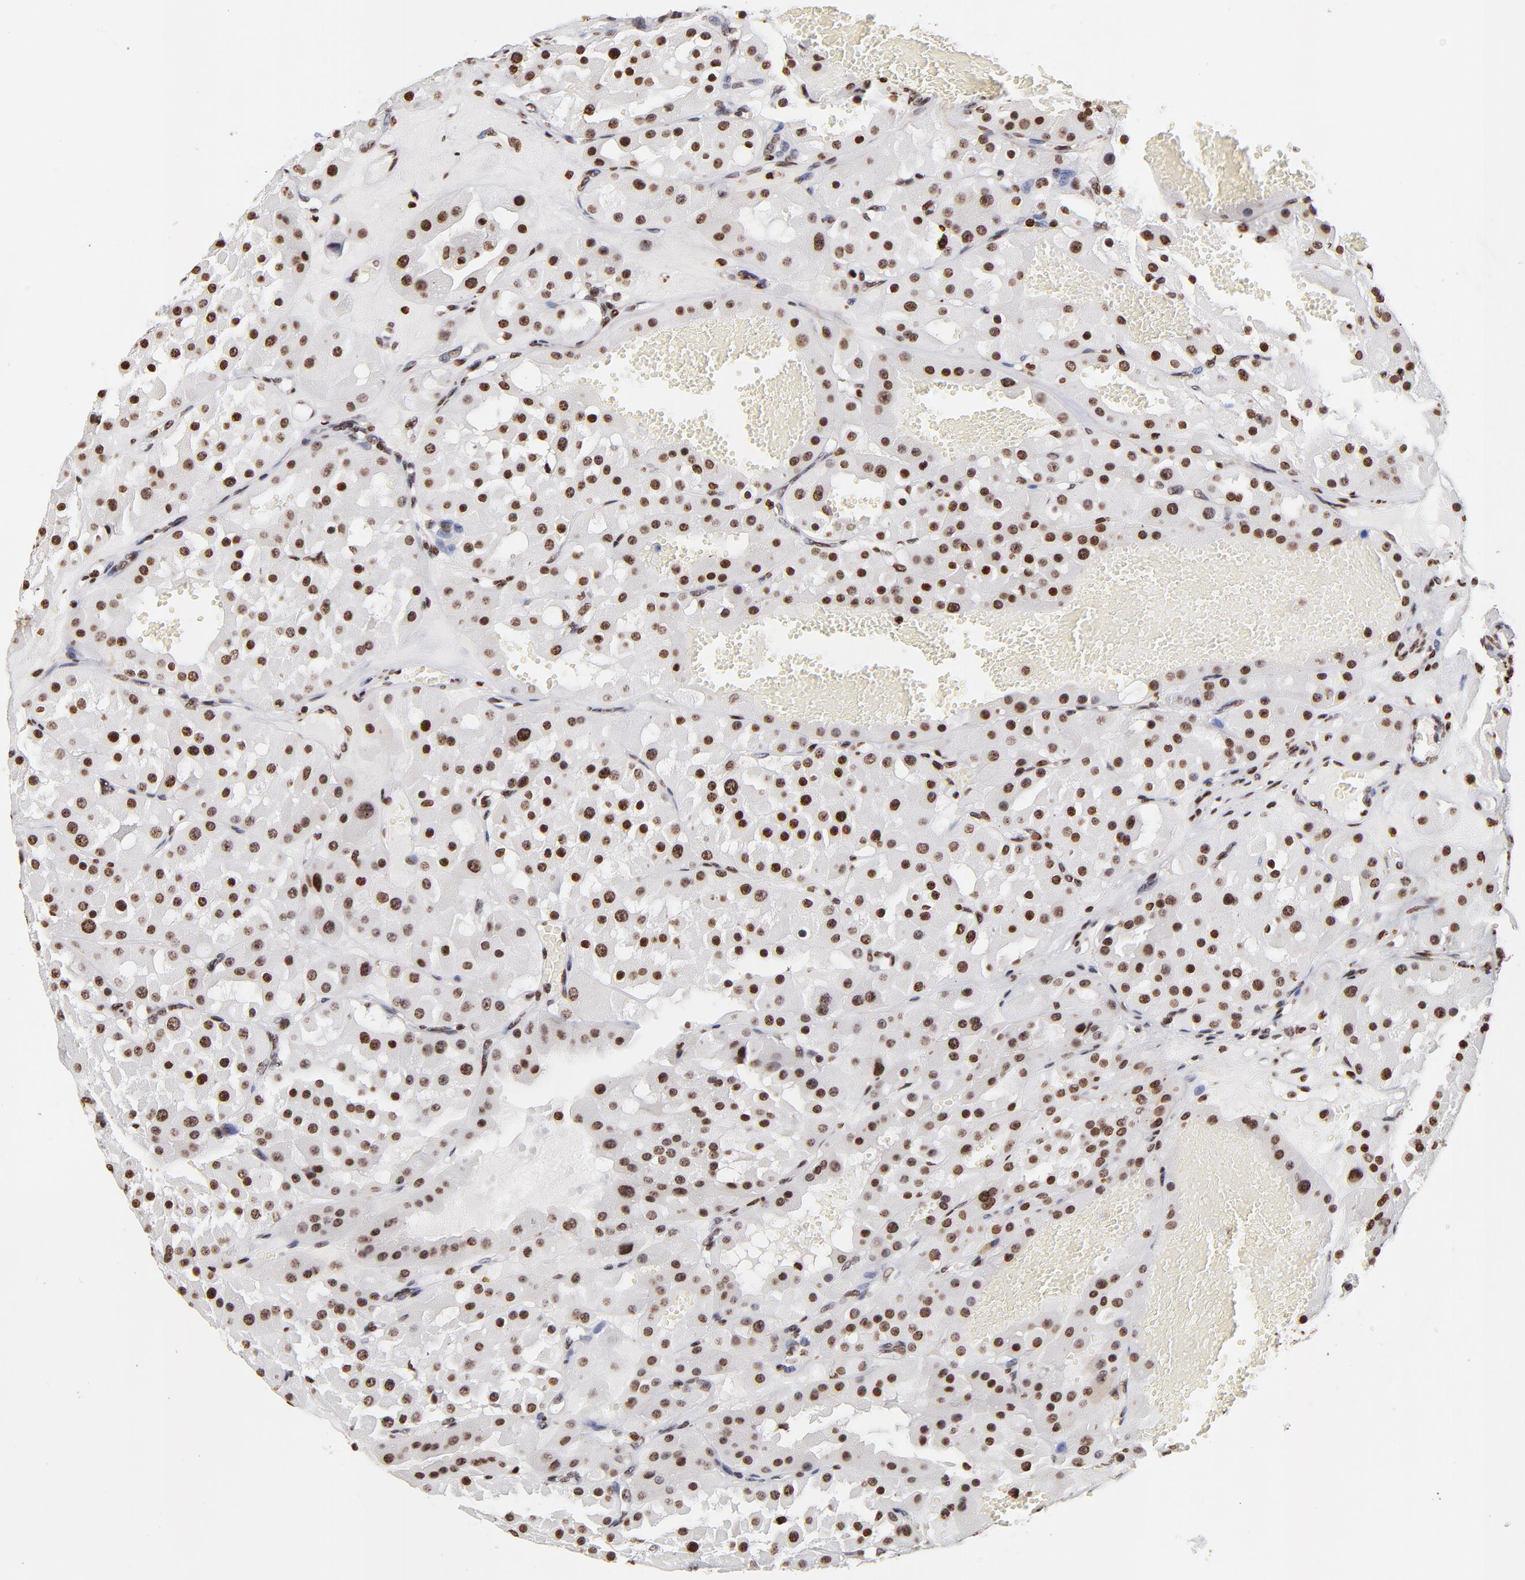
{"staining": {"intensity": "strong", "quantity": ">75%", "location": "nuclear"}, "tissue": "renal cancer", "cell_type": "Tumor cells", "image_type": "cancer", "snomed": [{"axis": "morphology", "description": "Adenocarcinoma, uncertain malignant potential"}, {"axis": "topography", "description": "Kidney"}], "caption": "Immunohistochemical staining of human renal cancer displays strong nuclear protein positivity in about >75% of tumor cells. (brown staining indicates protein expression, while blue staining denotes nuclei).", "gene": "FBH1", "patient": {"sex": "male", "age": 63}}